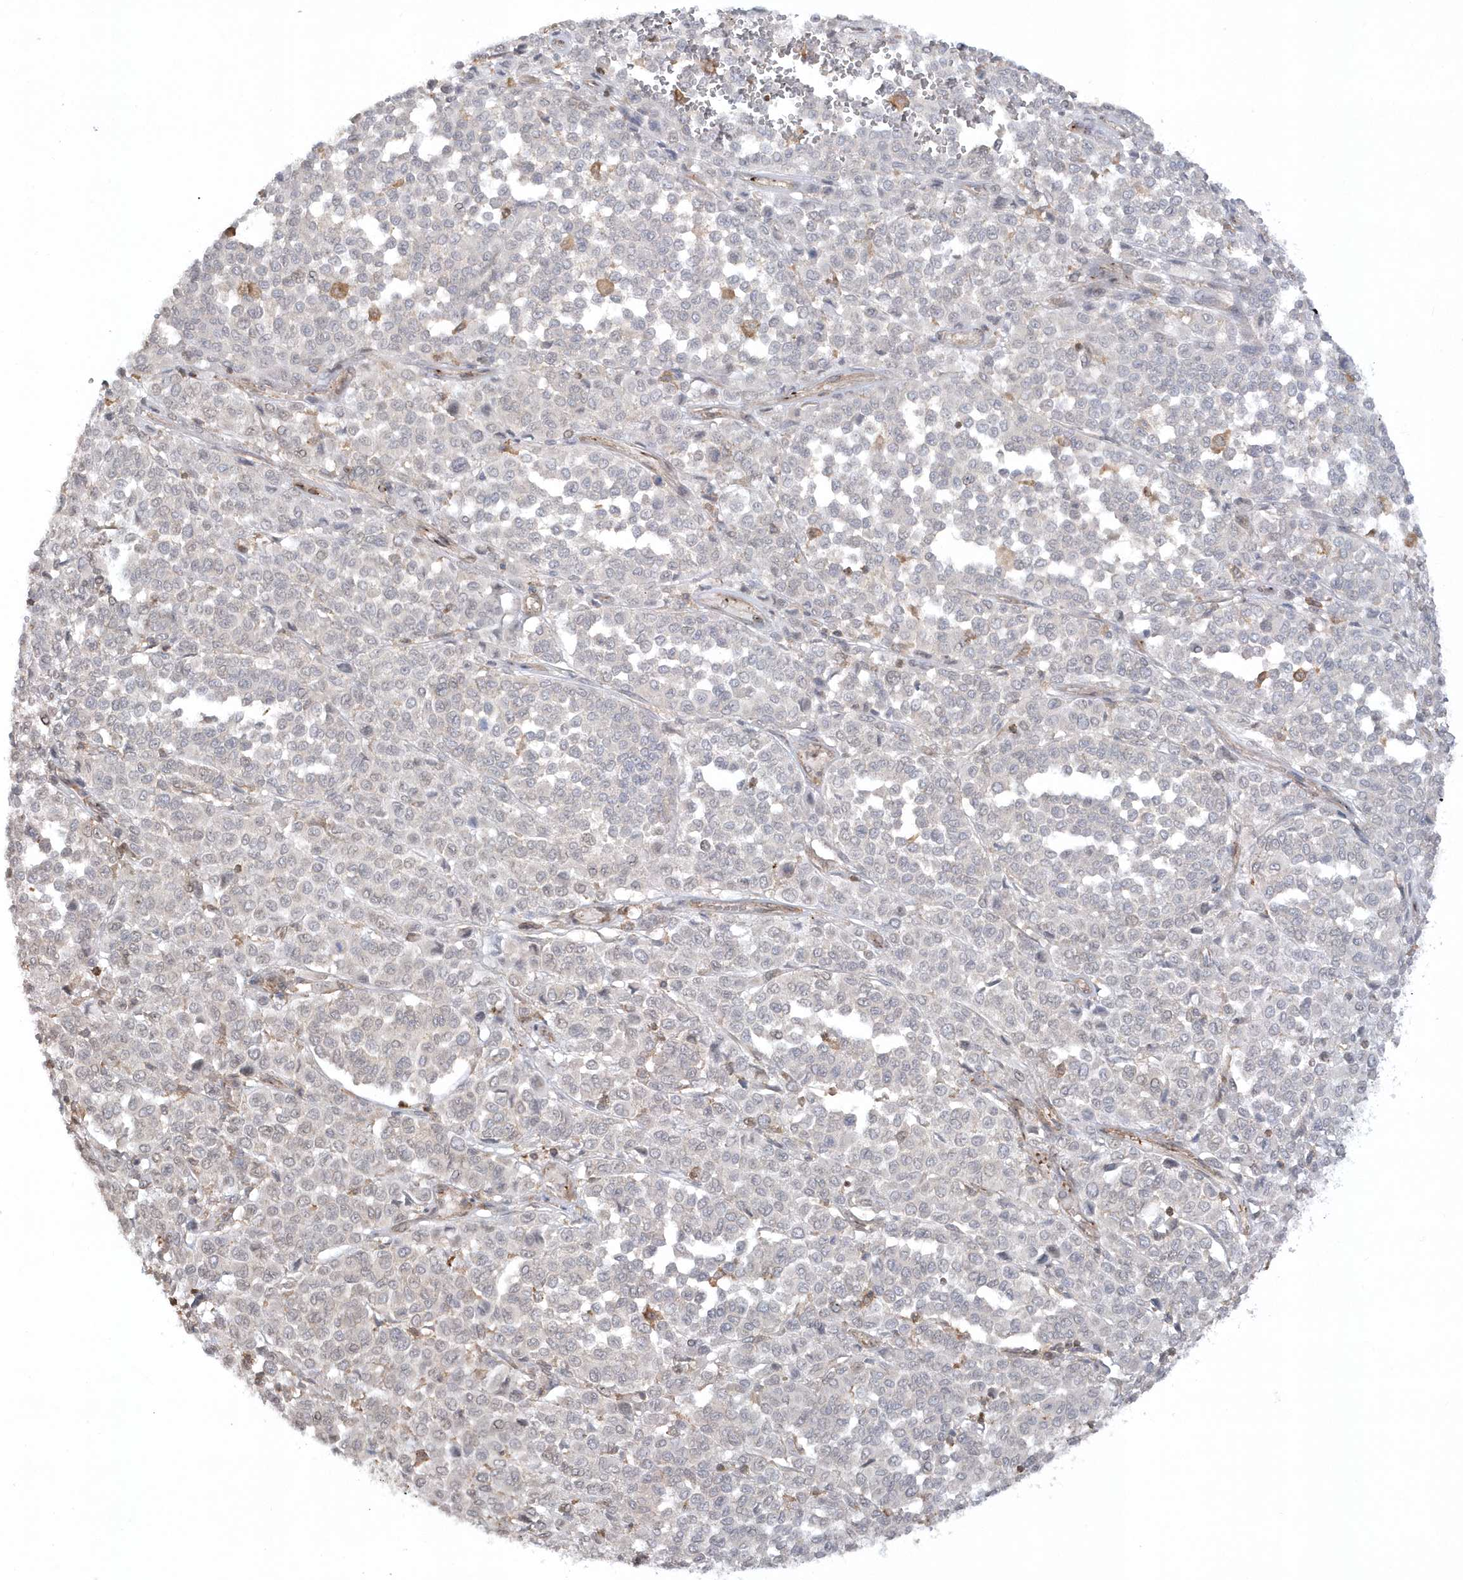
{"staining": {"intensity": "negative", "quantity": "none", "location": "none"}, "tissue": "melanoma", "cell_type": "Tumor cells", "image_type": "cancer", "snomed": [{"axis": "morphology", "description": "Malignant melanoma, Metastatic site"}, {"axis": "topography", "description": "Pancreas"}], "caption": "Tumor cells are negative for brown protein staining in melanoma. Brightfield microscopy of immunohistochemistry stained with DAB (3,3'-diaminobenzidine) (brown) and hematoxylin (blue), captured at high magnification.", "gene": "BSN", "patient": {"sex": "female", "age": 30}}